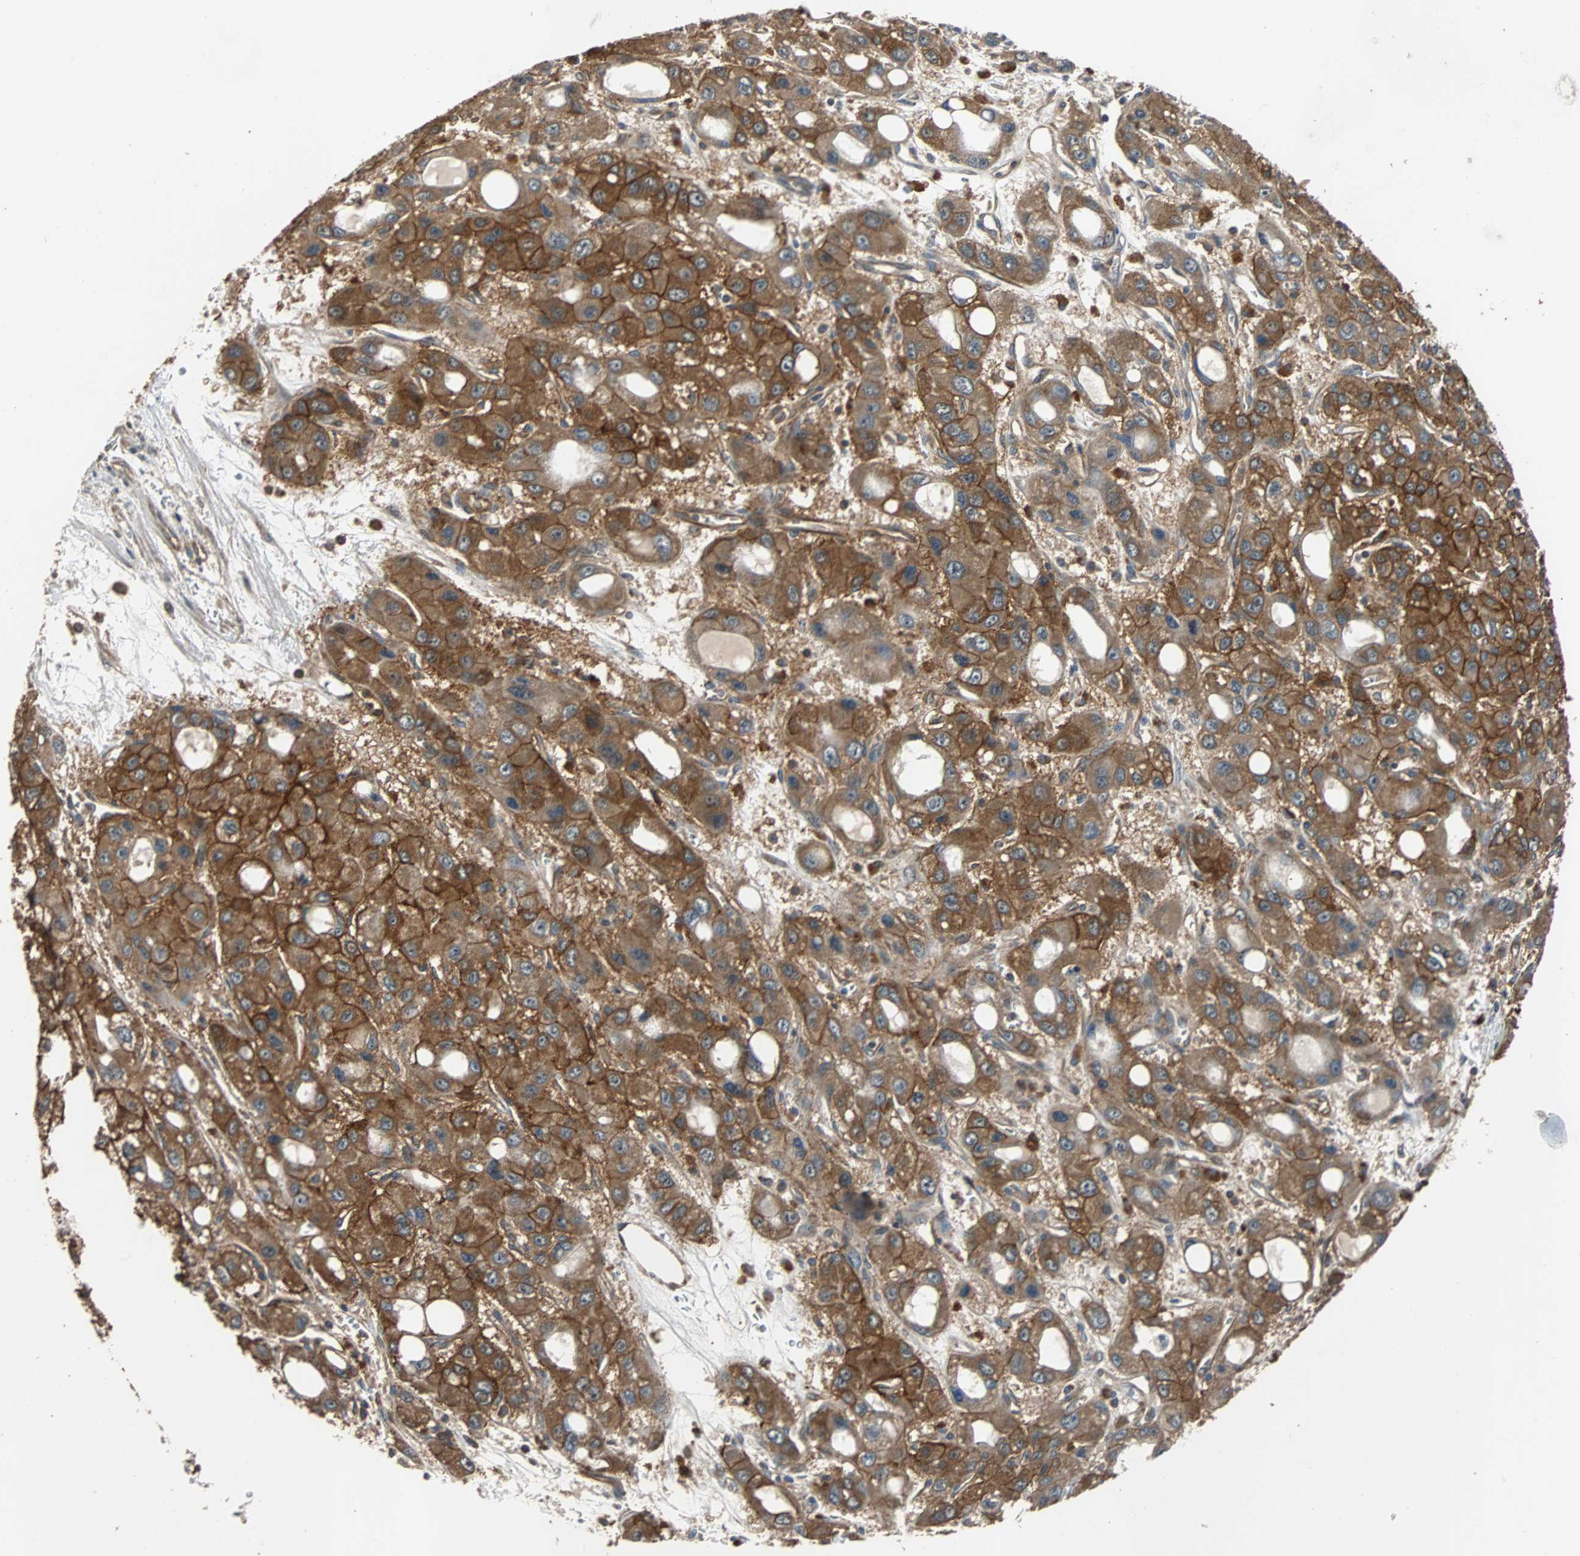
{"staining": {"intensity": "strong", "quantity": ">75%", "location": "cytoplasmic/membranous"}, "tissue": "liver cancer", "cell_type": "Tumor cells", "image_type": "cancer", "snomed": [{"axis": "morphology", "description": "Carcinoma, Hepatocellular, NOS"}, {"axis": "topography", "description": "Liver"}], "caption": "A high amount of strong cytoplasmic/membranous expression is identified in about >75% of tumor cells in liver hepatocellular carcinoma tissue.", "gene": "NDRG1", "patient": {"sex": "male", "age": 55}}